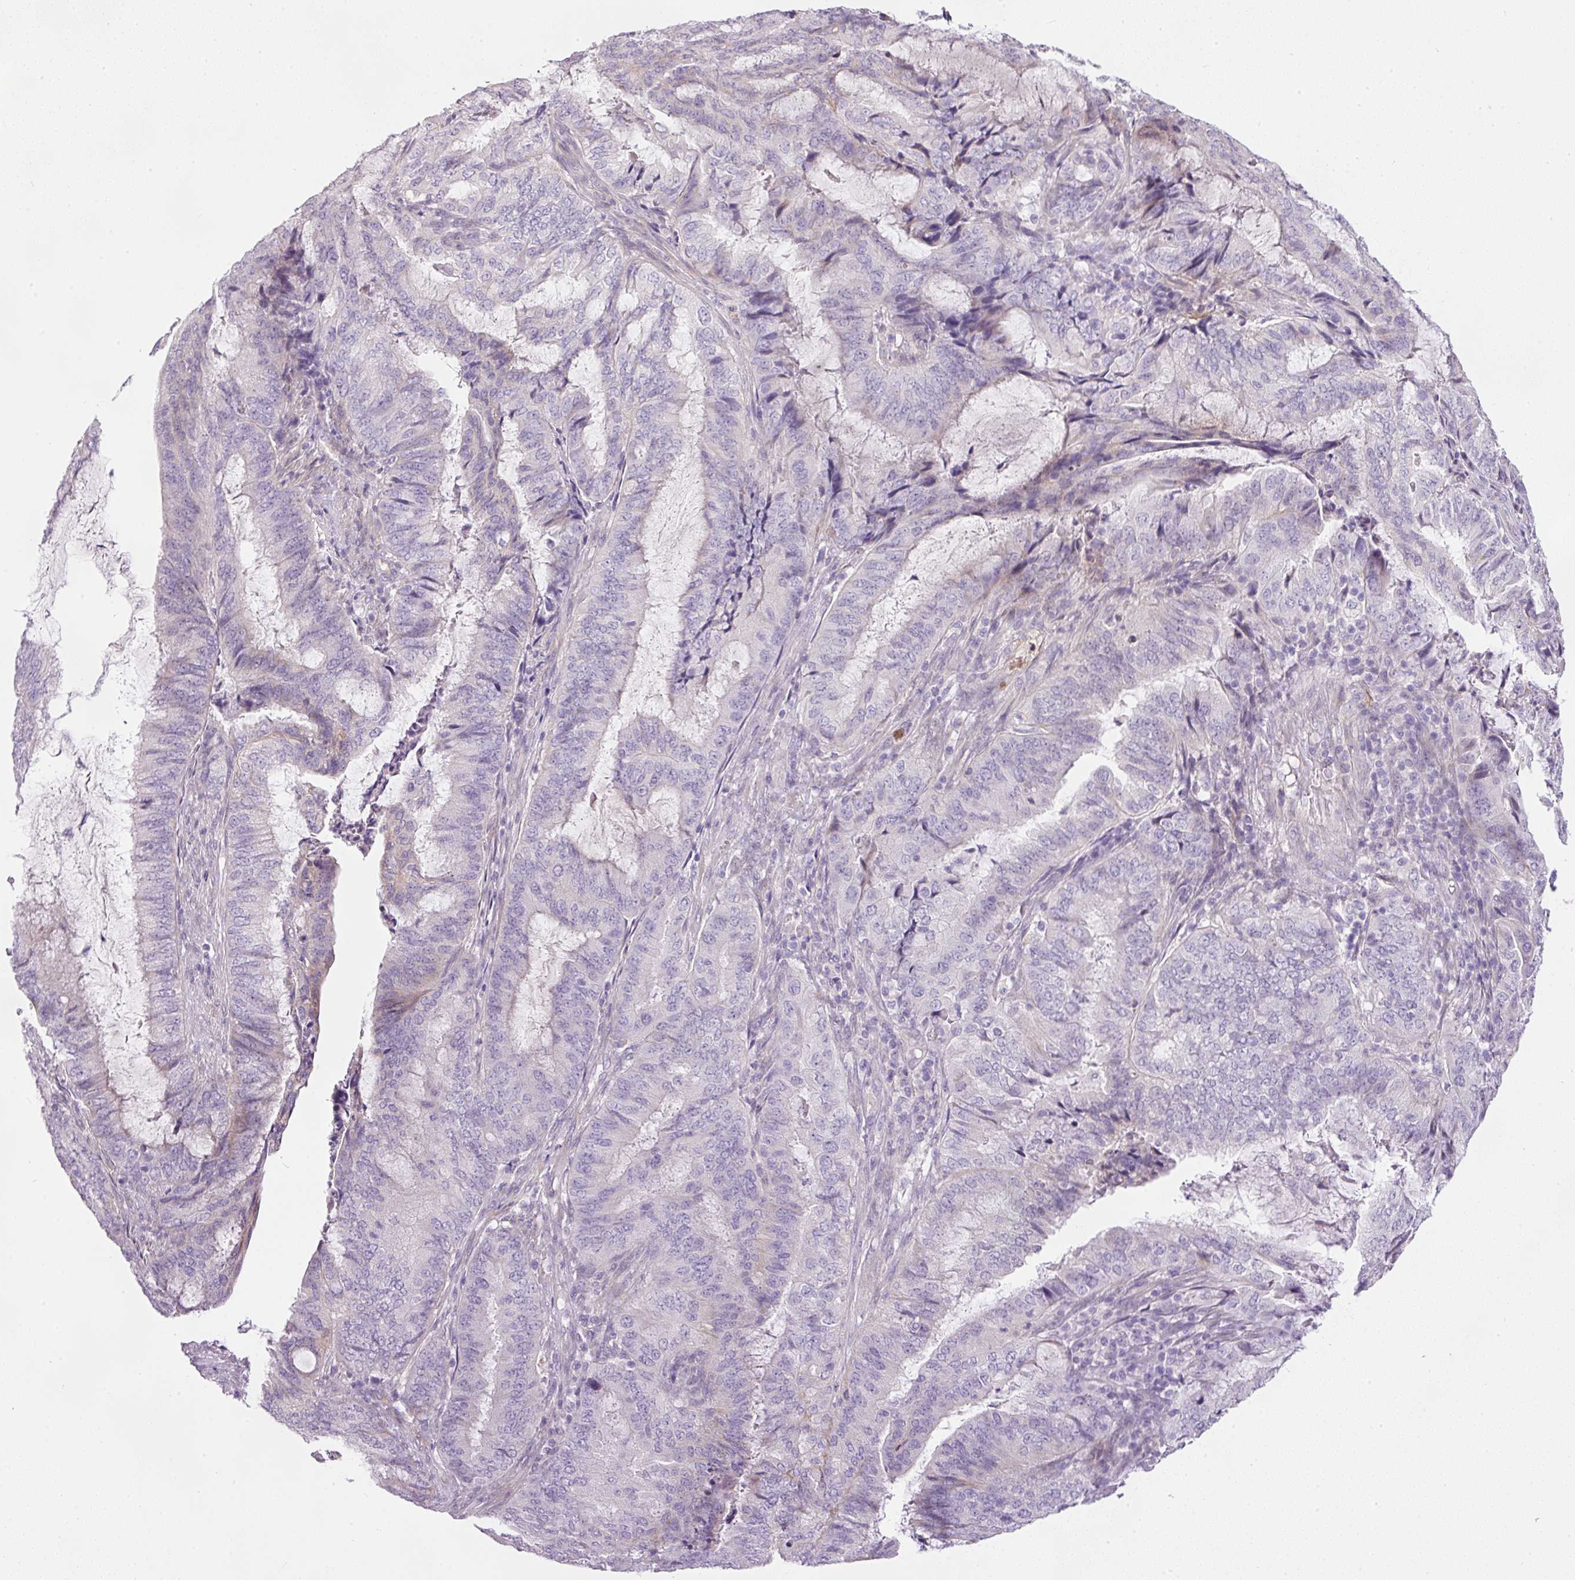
{"staining": {"intensity": "negative", "quantity": "none", "location": "none"}, "tissue": "endometrial cancer", "cell_type": "Tumor cells", "image_type": "cancer", "snomed": [{"axis": "morphology", "description": "Adenocarcinoma, NOS"}, {"axis": "topography", "description": "Endometrium"}], "caption": "Tumor cells are negative for brown protein staining in adenocarcinoma (endometrial).", "gene": "KPNA5", "patient": {"sex": "female", "age": 51}}